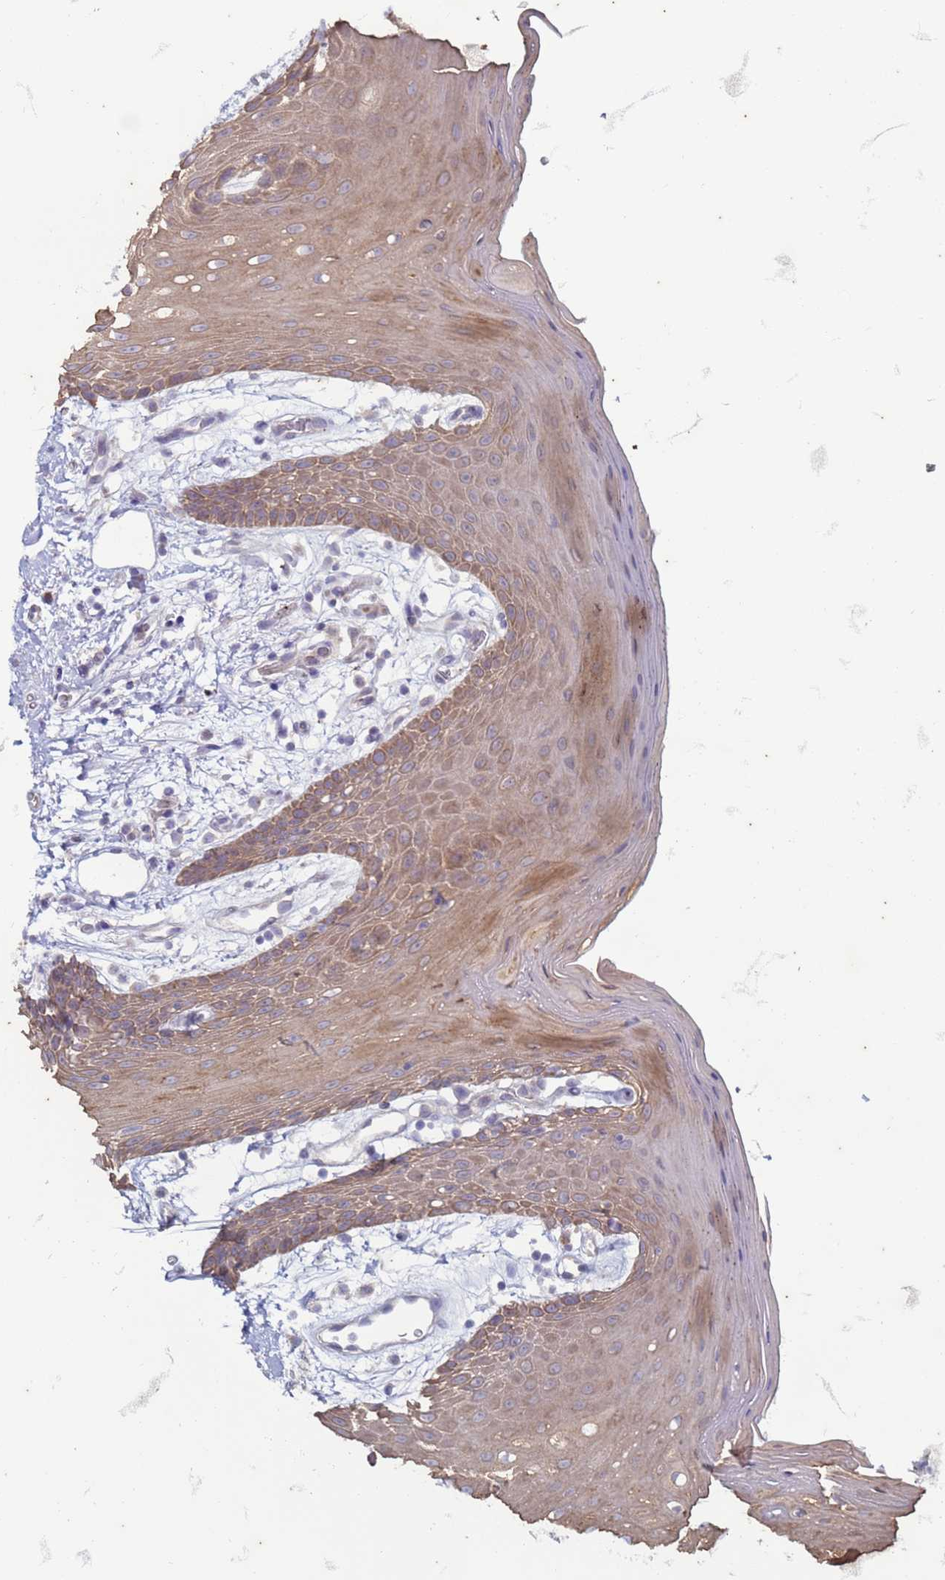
{"staining": {"intensity": "moderate", "quantity": ">75%", "location": "cytoplasmic/membranous"}, "tissue": "oral mucosa", "cell_type": "Squamous epithelial cells", "image_type": "normal", "snomed": [{"axis": "morphology", "description": "Normal tissue, NOS"}, {"axis": "topography", "description": "Oral tissue"}, {"axis": "topography", "description": "Tounge, NOS"}], "caption": "Immunohistochemical staining of normal human oral mucosa exhibits moderate cytoplasmic/membranous protein expression in about >75% of squamous epithelial cells.", "gene": "SUCO", "patient": {"sex": "female", "age": 59}}